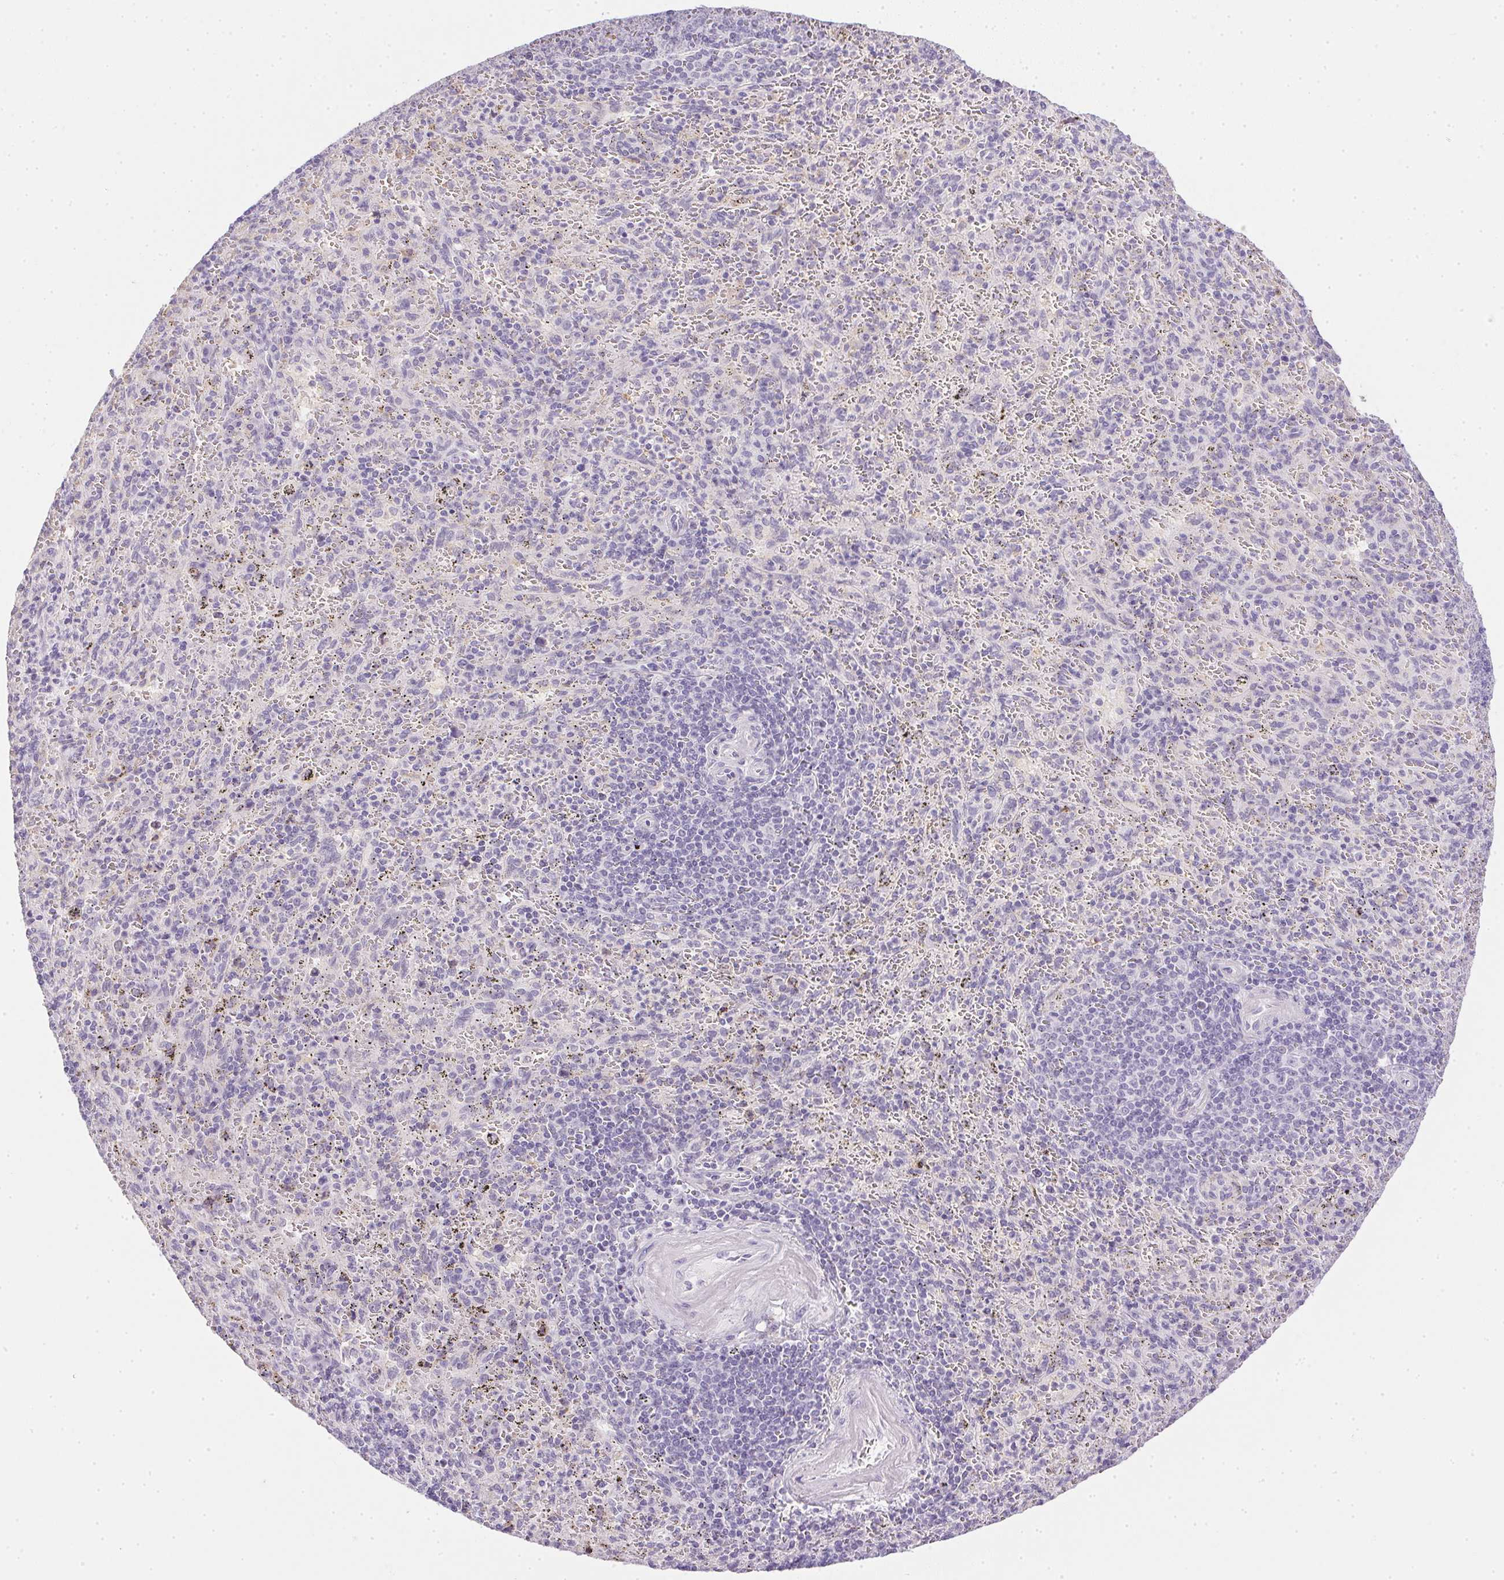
{"staining": {"intensity": "negative", "quantity": "none", "location": "none"}, "tissue": "spleen", "cell_type": "Cells in red pulp", "image_type": "normal", "snomed": [{"axis": "morphology", "description": "Normal tissue, NOS"}, {"axis": "topography", "description": "Spleen"}], "caption": "IHC micrograph of normal human spleen stained for a protein (brown), which exhibits no positivity in cells in red pulp. (DAB IHC with hematoxylin counter stain).", "gene": "PRL", "patient": {"sex": "male", "age": 57}}